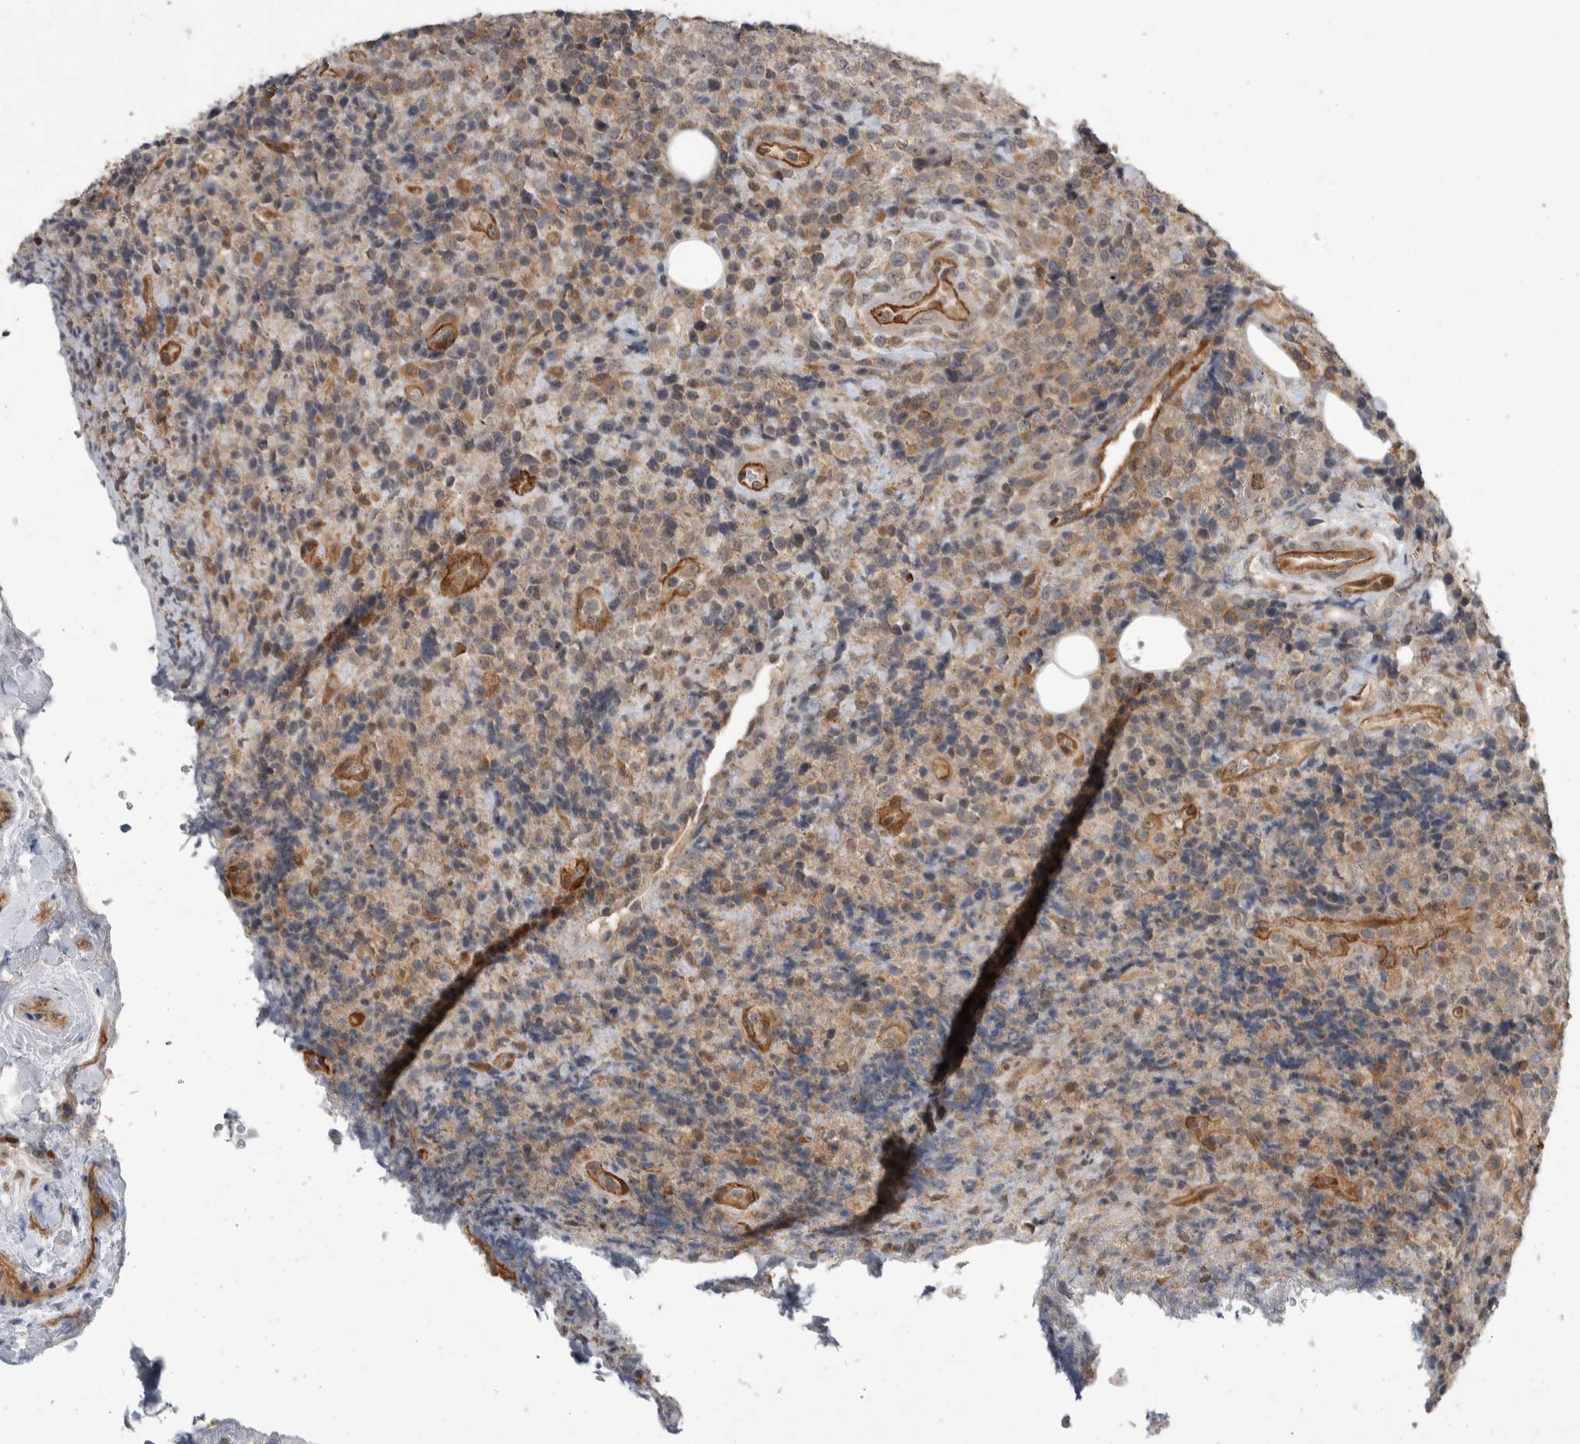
{"staining": {"intensity": "weak", "quantity": "25%-75%", "location": "cytoplasmic/membranous"}, "tissue": "lymphoma", "cell_type": "Tumor cells", "image_type": "cancer", "snomed": [{"axis": "morphology", "description": "Malignant lymphoma, non-Hodgkin's type, High grade"}, {"axis": "topography", "description": "Lymph node"}], "caption": "Lymphoma stained with DAB (3,3'-diaminobenzidine) immunohistochemistry displays low levels of weak cytoplasmic/membranous expression in approximately 25%-75% of tumor cells. (DAB (3,3'-diaminobenzidine) = brown stain, brightfield microscopy at high magnification).", "gene": "PRDM4", "patient": {"sex": "male", "age": 13}}